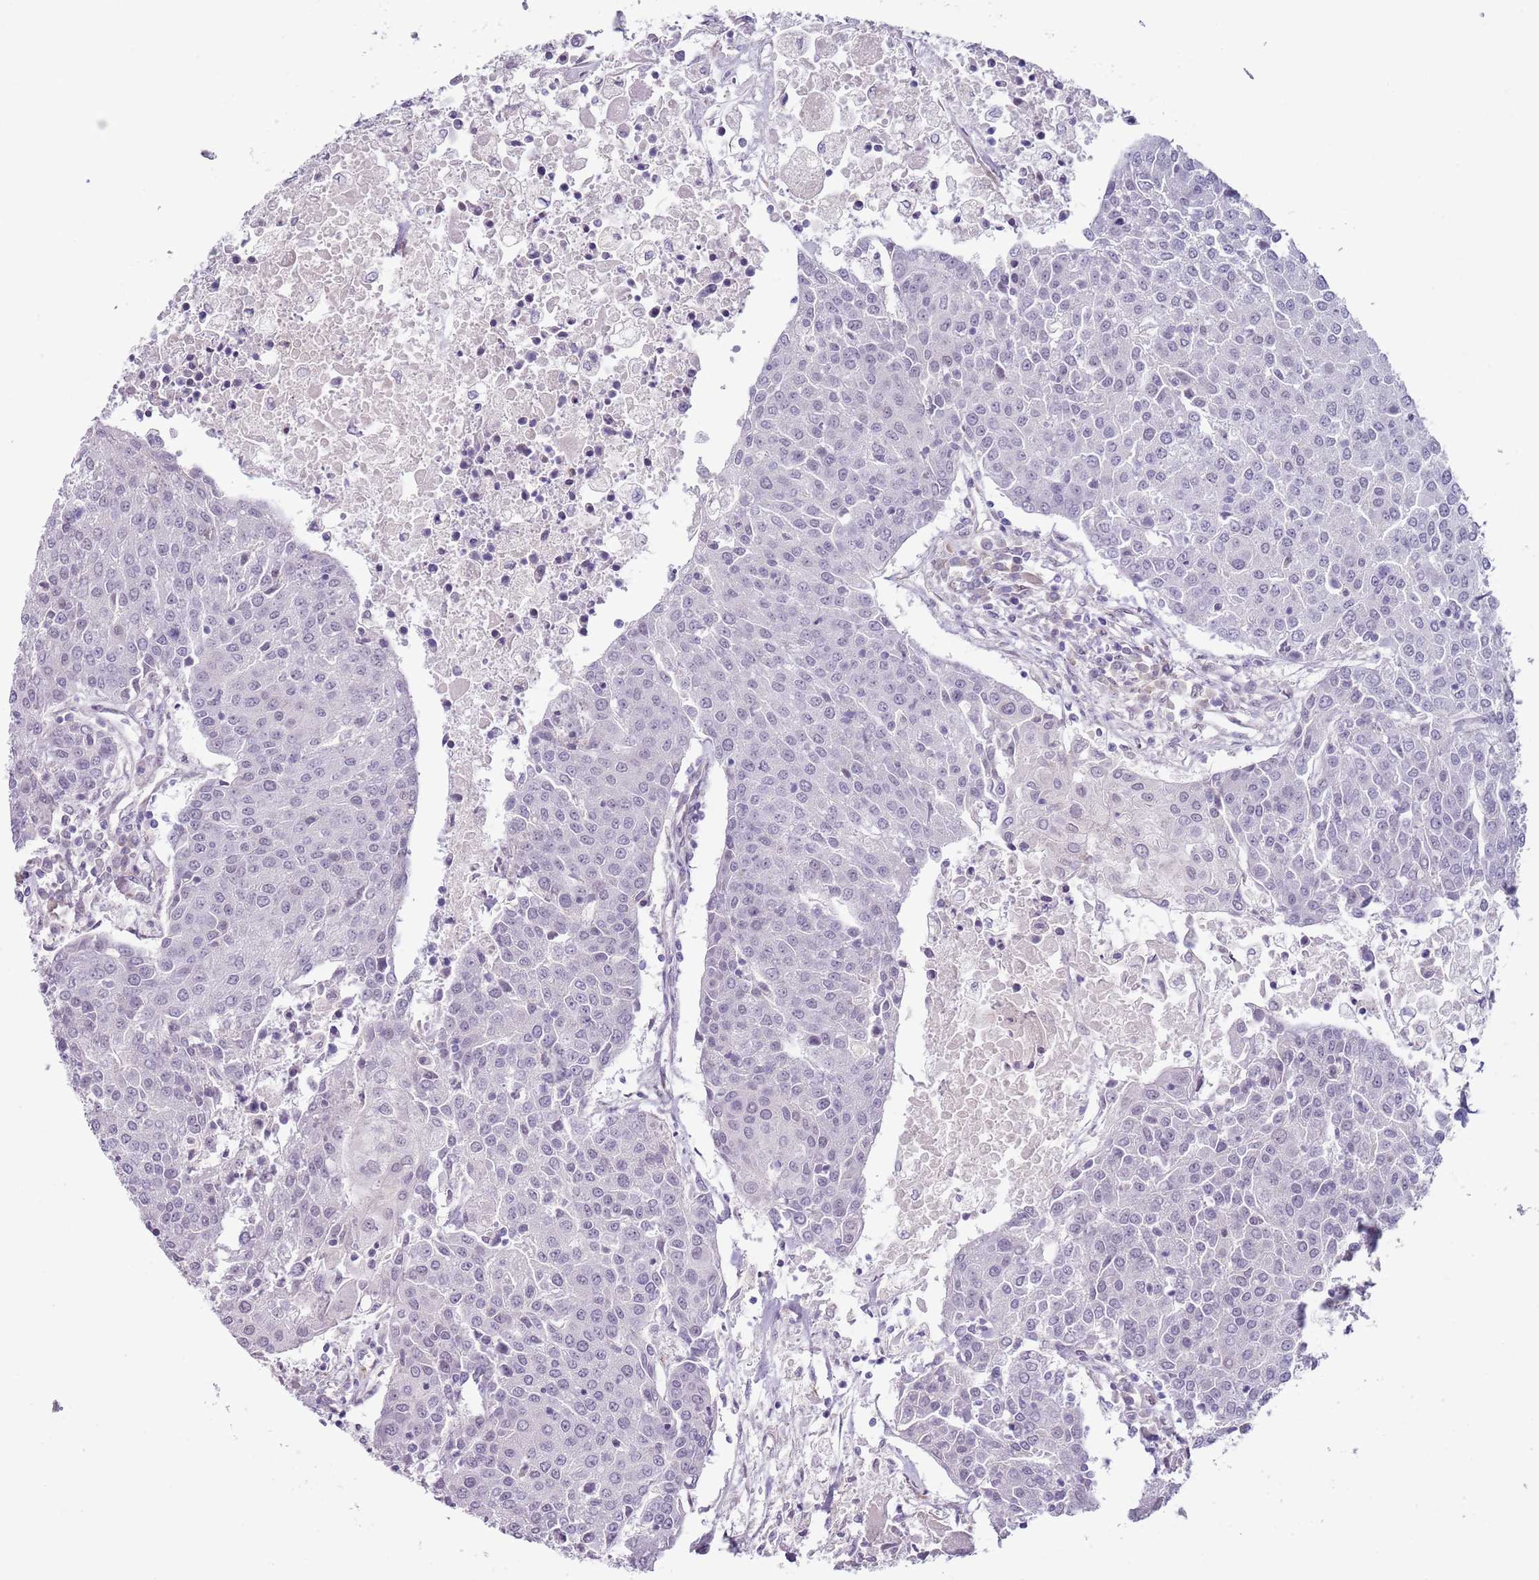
{"staining": {"intensity": "negative", "quantity": "none", "location": "none"}, "tissue": "urothelial cancer", "cell_type": "Tumor cells", "image_type": "cancer", "snomed": [{"axis": "morphology", "description": "Urothelial carcinoma, High grade"}, {"axis": "topography", "description": "Urinary bladder"}], "caption": "Immunohistochemistry of human high-grade urothelial carcinoma exhibits no positivity in tumor cells. Brightfield microscopy of immunohistochemistry (IHC) stained with DAB (brown) and hematoxylin (blue), captured at high magnification.", "gene": "NBPF3", "patient": {"sex": "female", "age": 85}}